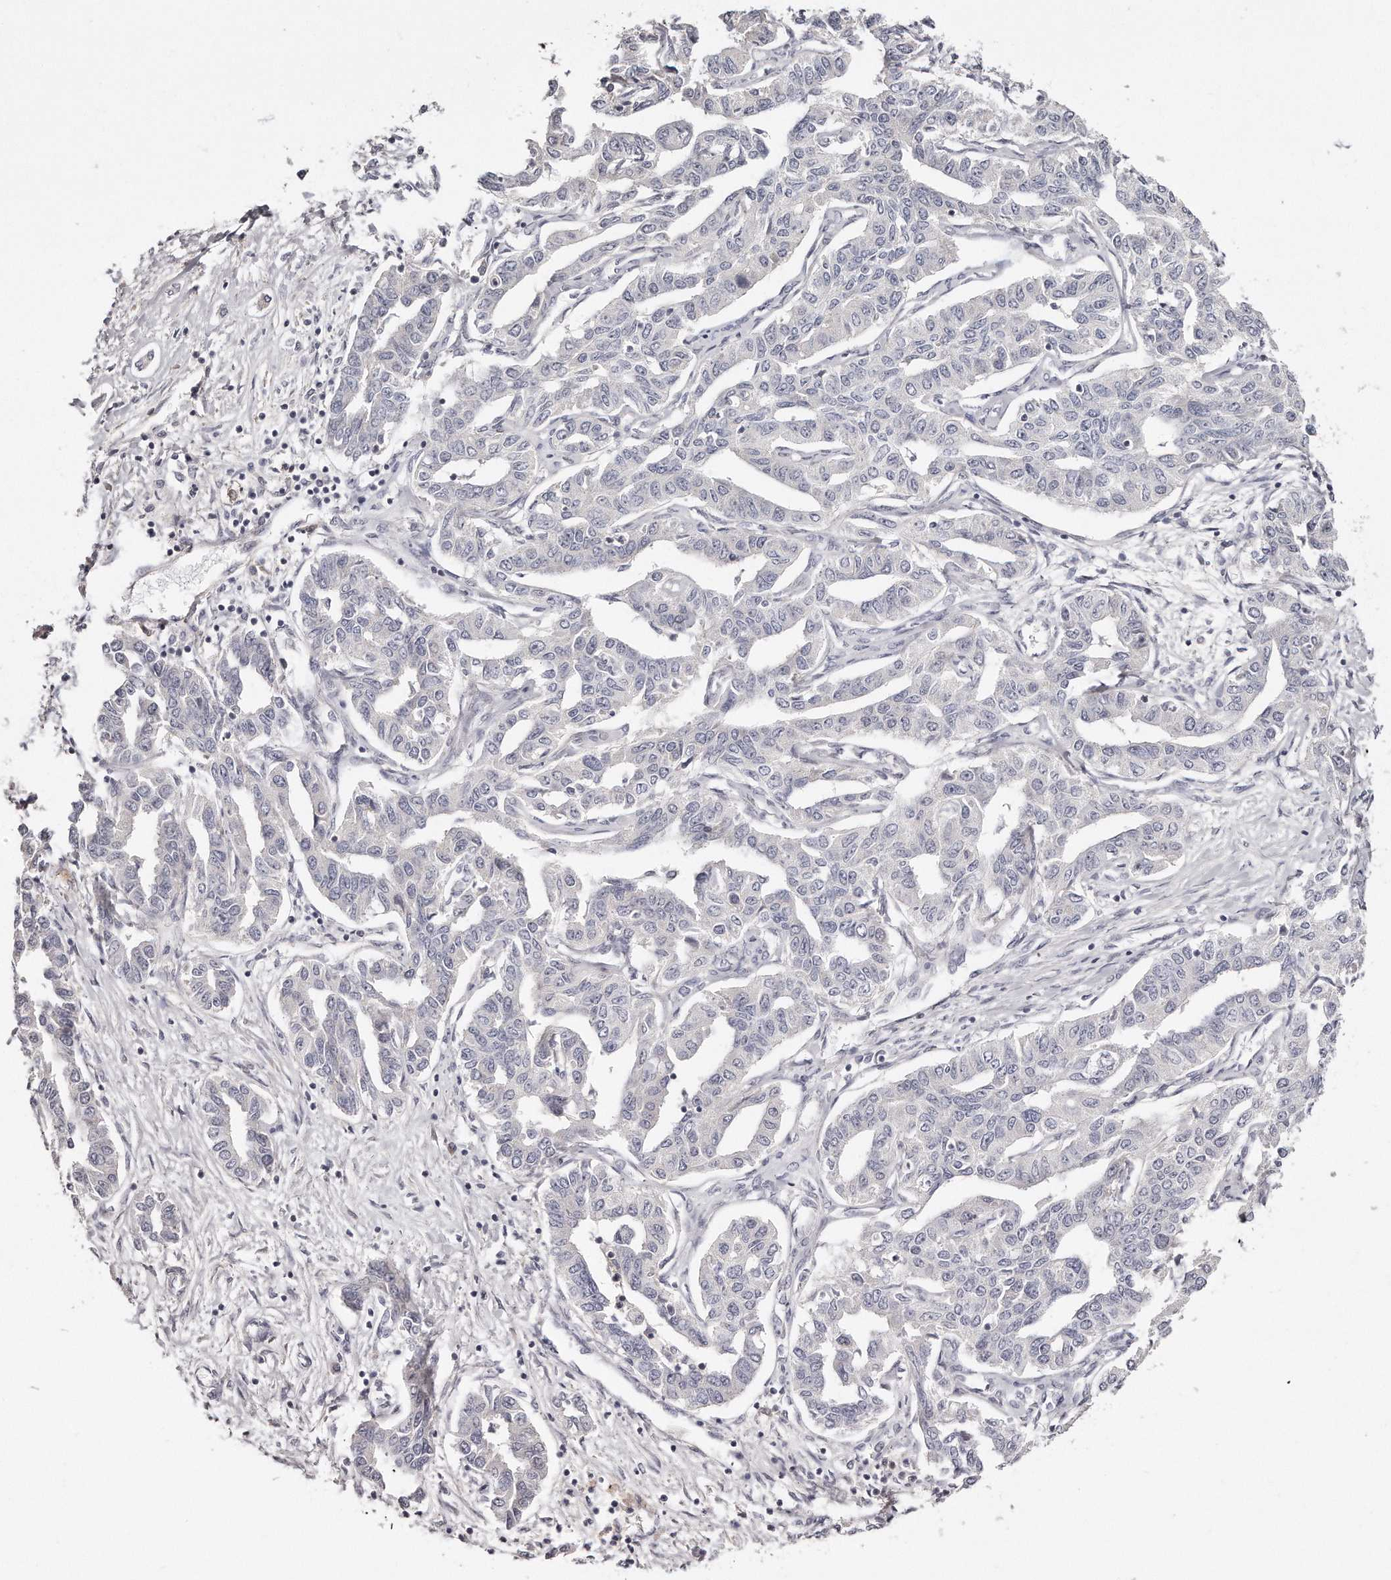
{"staining": {"intensity": "negative", "quantity": "none", "location": "none"}, "tissue": "liver cancer", "cell_type": "Tumor cells", "image_type": "cancer", "snomed": [{"axis": "morphology", "description": "Cholangiocarcinoma"}, {"axis": "topography", "description": "Liver"}], "caption": "A high-resolution histopathology image shows immunohistochemistry (IHC) staining of liver cancer (cholangiocarcinoma), which shows no significant staining in tumor cells.", "gene": "TTLL4", "patient": {"sex": "male", "age": 59}}